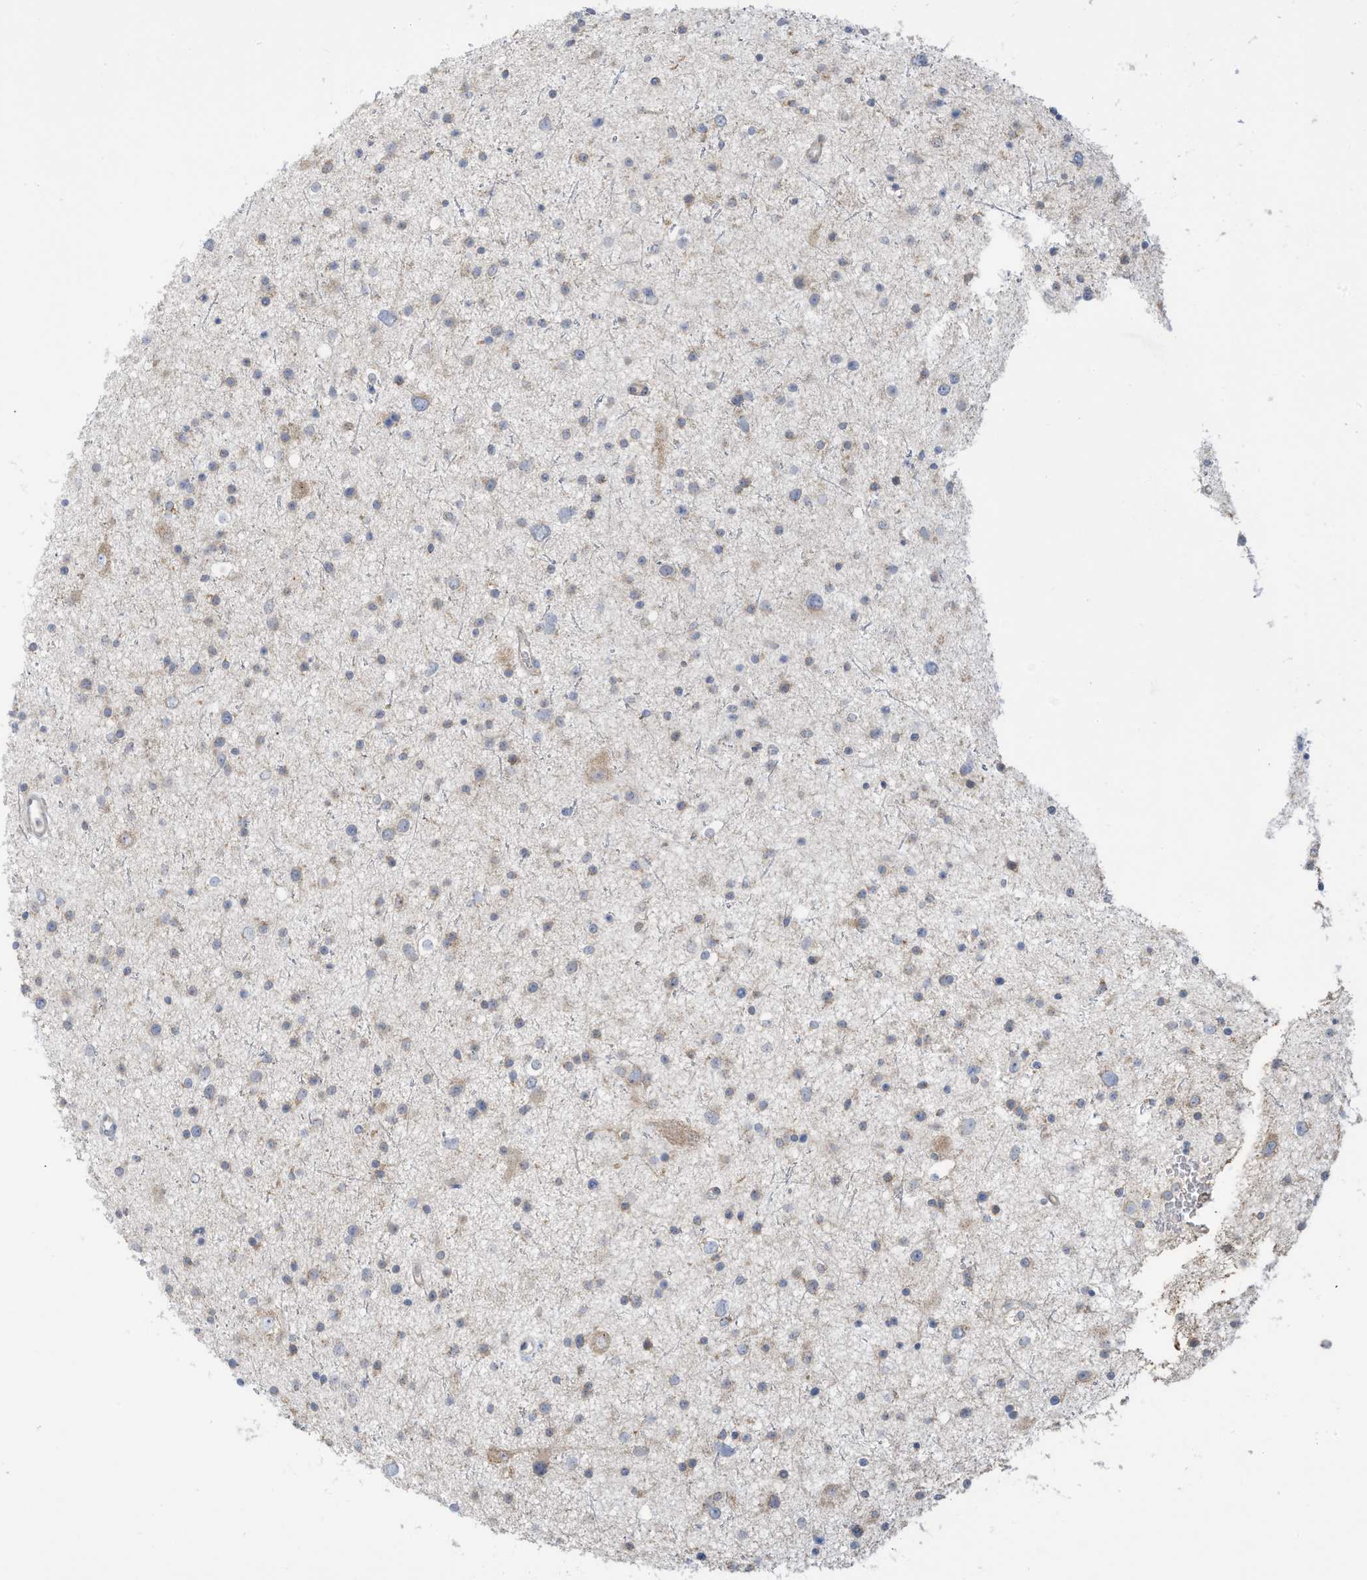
{"staining": {"intensity": "negative", "quantity": "none", "location": "none"}, "tissue": "glioma", "cell_type": "Tumor cells", "image_type": "cancer", "snomed": [{"axis": "morphology", "description": "Glioma, malignant, Low grade"}, {"axis": "topography", "description": "Brain"}], "caption": "Tumor cells are negative for protein expression in human glioma.", "gene": "LRRN2", "patient": {"sex": "female", "age": 37}}